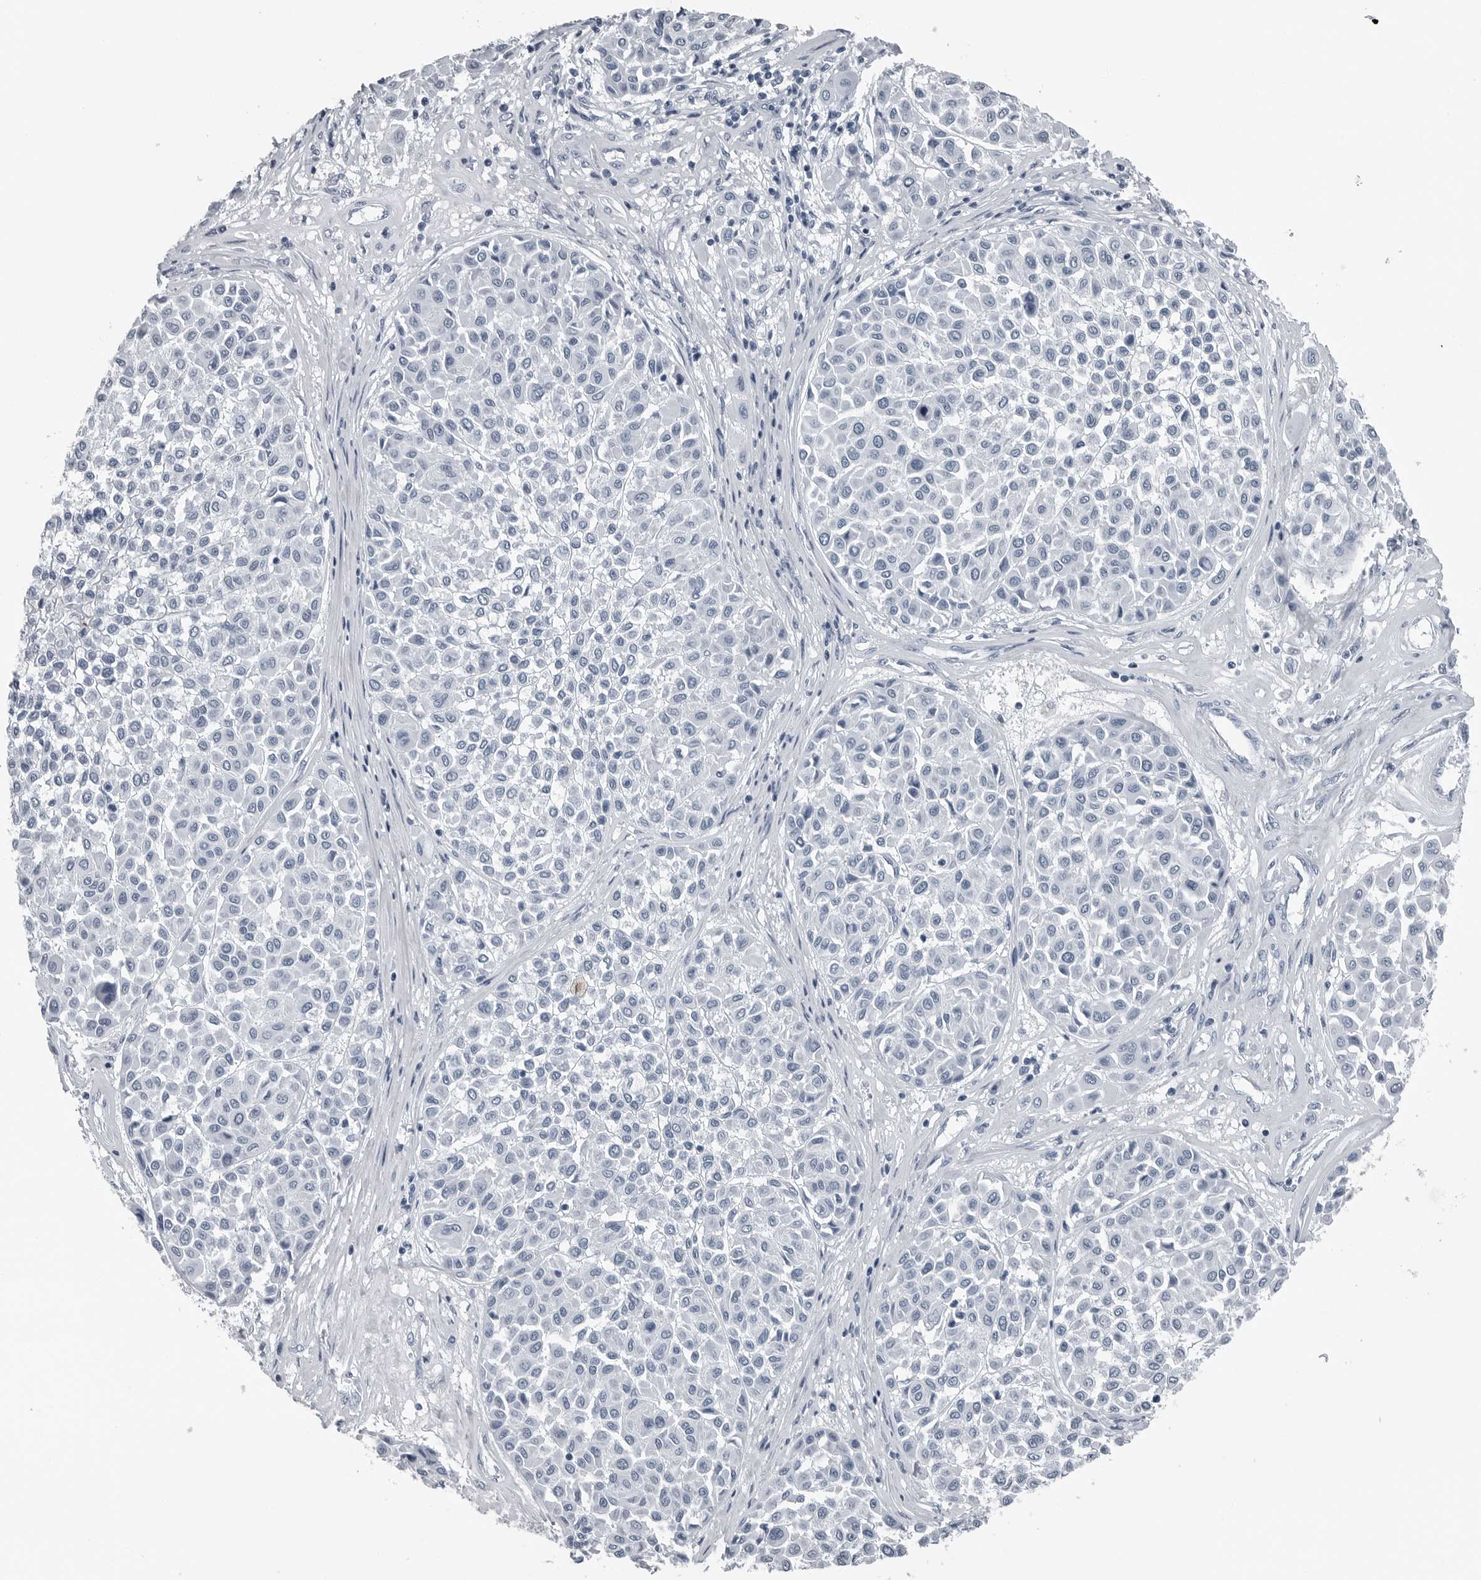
{"staining": {"intensity": "negative", "quantity": "none", "location": "none"}, "tissue": "melanoma", "cell_type": "Tumor cells", "image_type": "cancer", "snomed": [{"axis": "morphology", "description": "Malignant melanoma, Metastatic site"}, {"axis": "topography", "description": "Soft tissue"}], "caption": "IHC histopathology image of melanoma stained for a protein (brown), which demonstrates no positivity in tumor cells.", "gene": "SPINK1", "patient": {"sex": "male", "age": 41}}